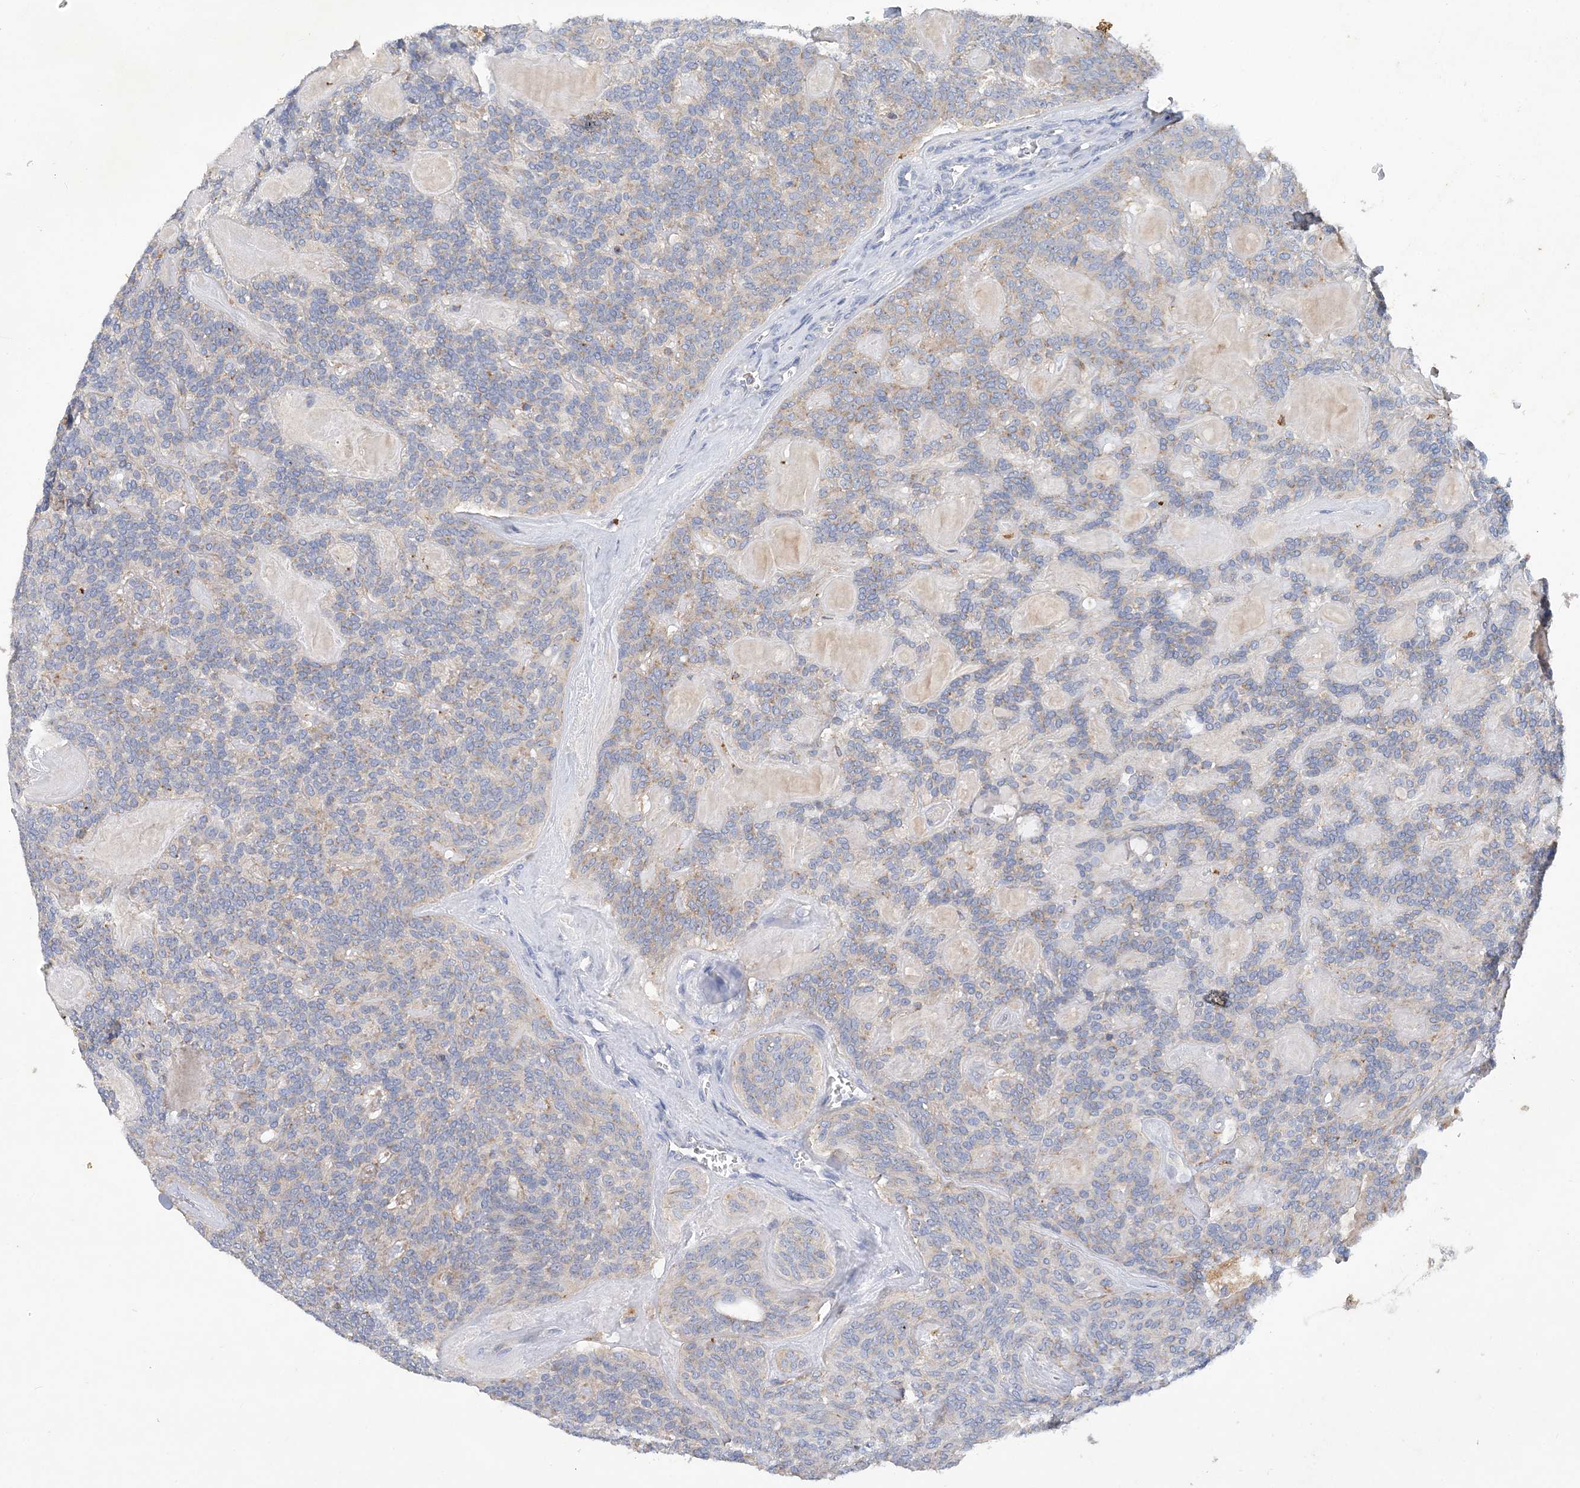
{"staining": {"intensity": "moderate", "quantity": "<25%", "location": "cytoplasmic/membranous"}, "tissue": "head and neck cancer", "cell_type": "Tumor cells", "image_type": "cancer", "snomed": [{"axis": "morphology", "description": "Adenocarcinoma, NOS"}, {"axis": "topography", "description": "Head-Neck"}], "caption": "The micrograph demonstrates immunohistochemical staining of adenocarcinoma (head and neck). There is moderate cytoplasmic/membranous staining is present in about <25% of tumor cells. Using DAB (brown) and hematoxylin (blue) stains, captured at high magnification using brightfield microscopy.", "gene": "GRINA", "patient": {"sex": "male", "age": 66}}